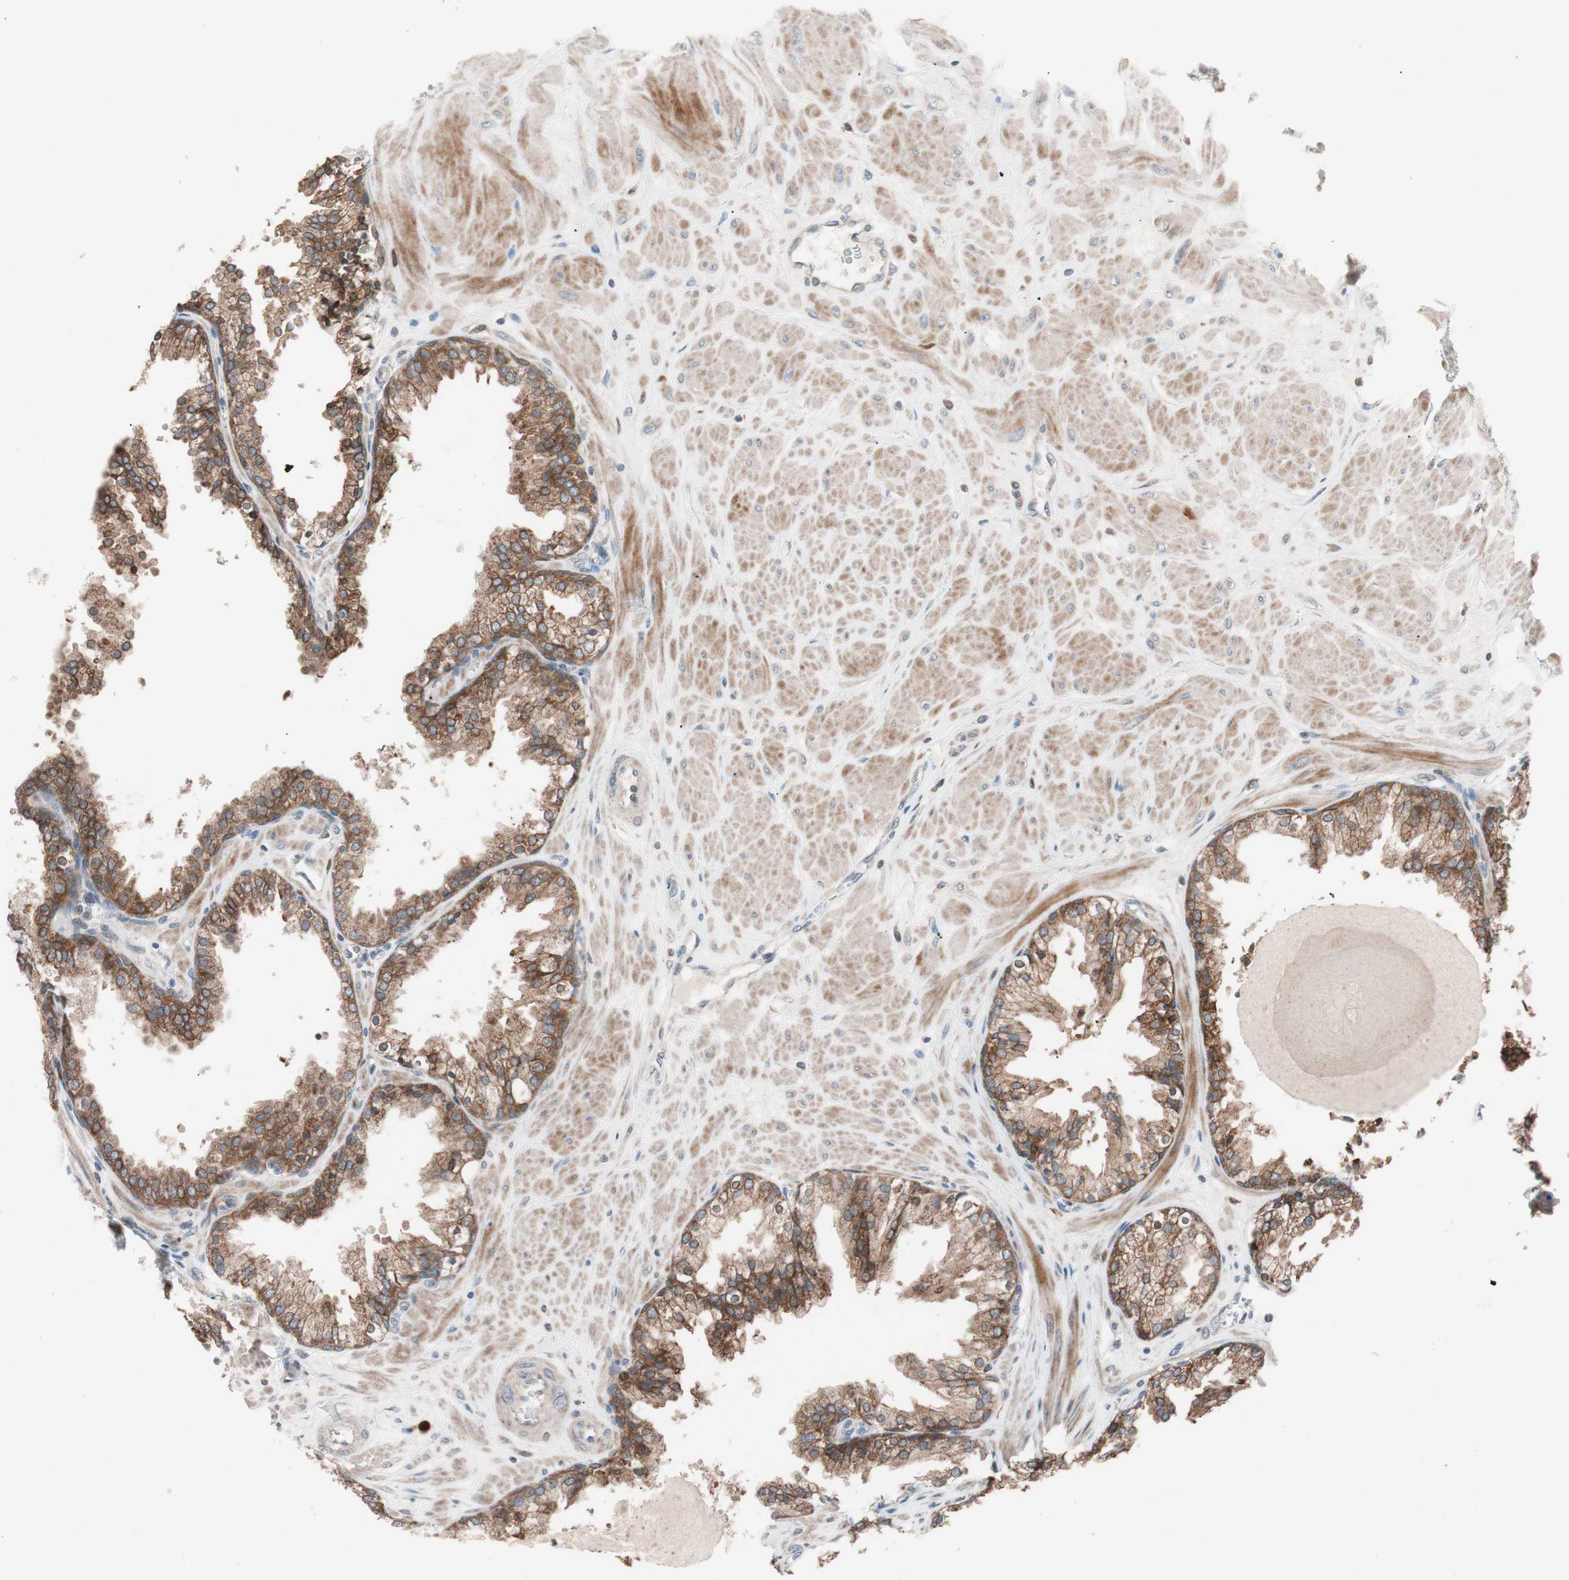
{"staining": {"intensity": "strong", "quantity": ">75%", "location": "cytoplasmic/membranous"}, "tissue": "prostate", "cell_type": "Glandular cells", "image_type": "normal", "snomed": [{"axis": "morphology", "description": "Normal tissue, NOS"}, {"axis": "topography", "description": "Prostate"}], "caption": "This photomicrograph exhibits unremarkable prostate stained with IHC to label a protein in brown. The cytoplasmic/membranous of glandular cells show strong positivity for the protein. Nuclei are counter-stained blue.", "gene": "FAAH", "patient": {"sex": "male", "age": 51}}